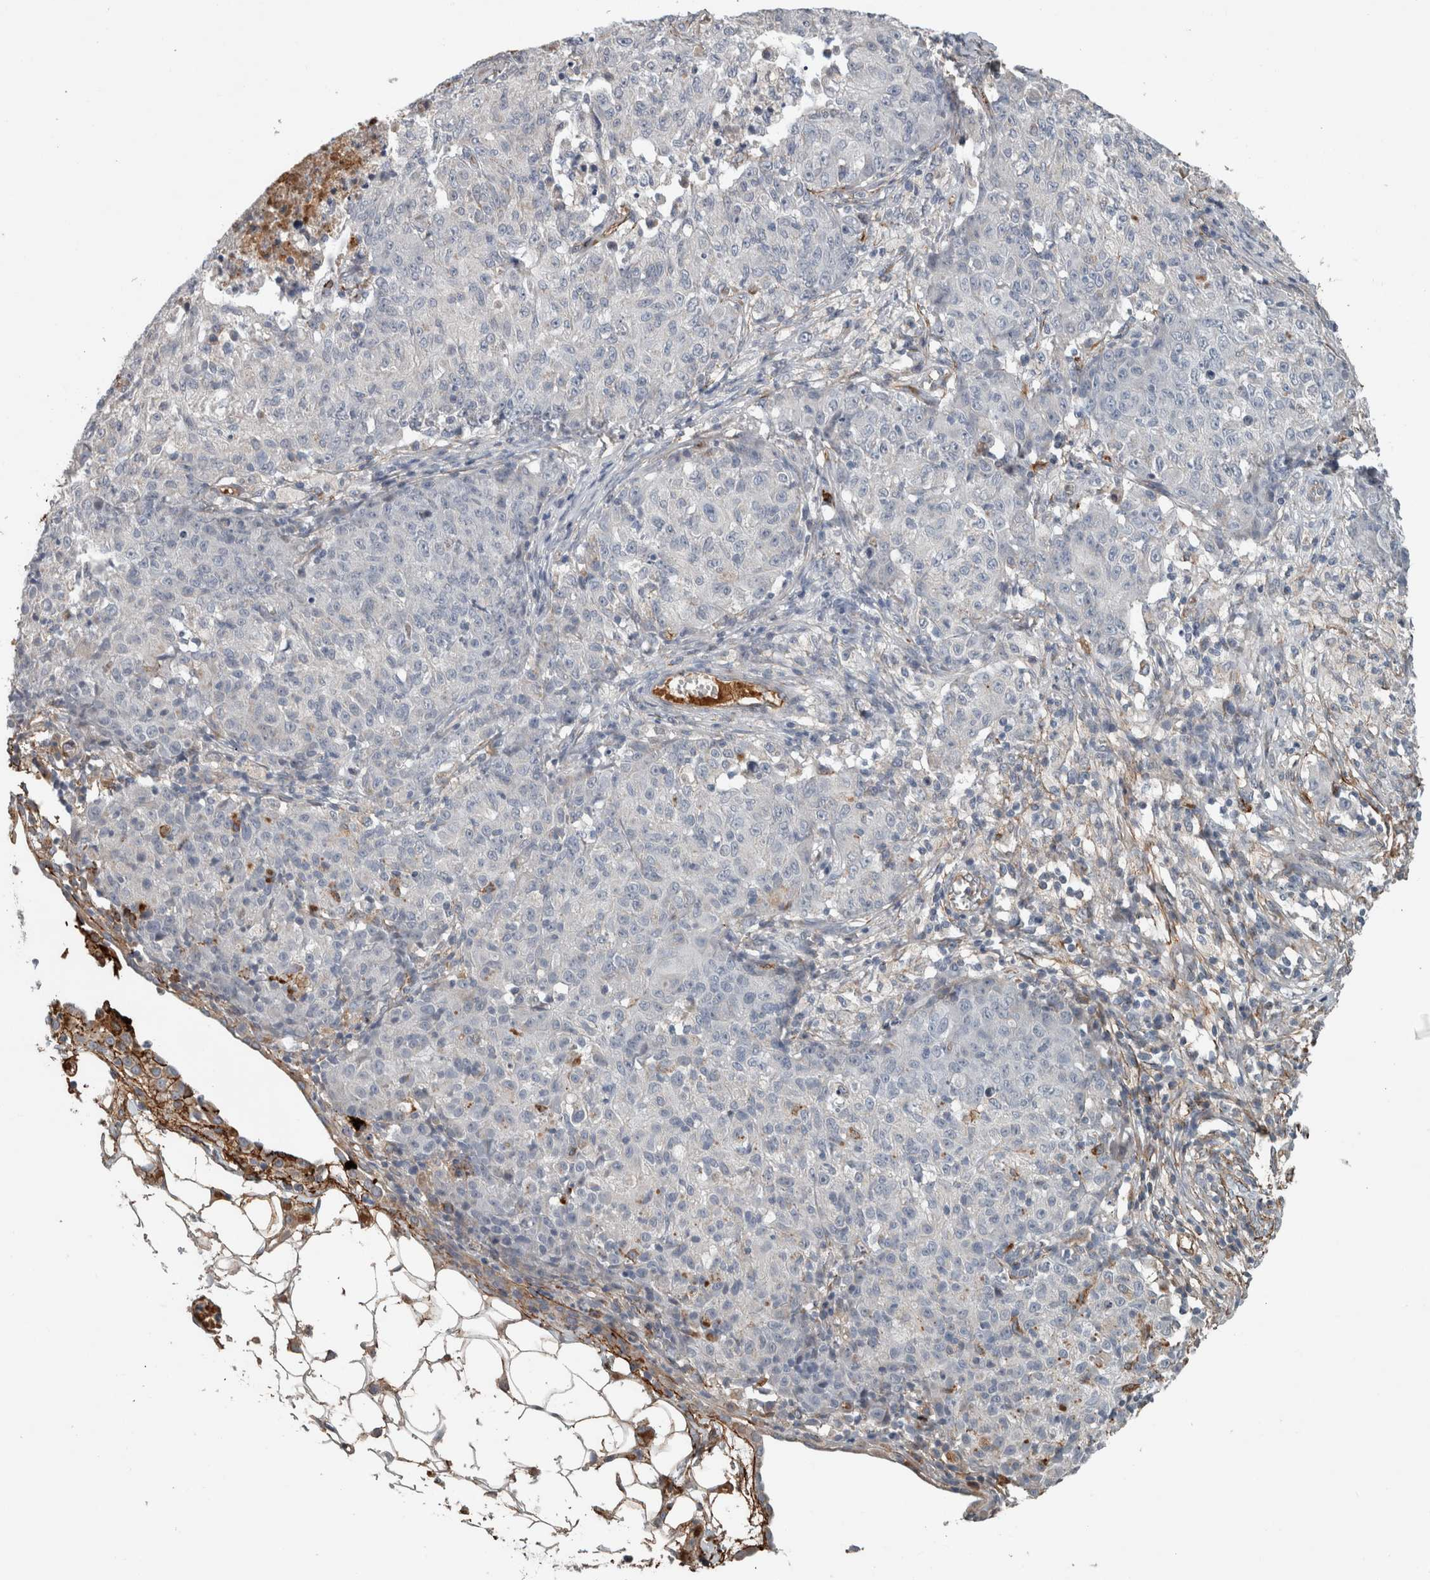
{"staining": {"intensity": "negative", "quantity": "none", "location": "none"}, "tissue": "ovarian cancer", "cell_type": "Tumor cells", "image_type": "cancer", "snomed": [{"axis": "morphology", "description": "Carcinoma, endometroid"}, {"axis": "topography", "description": "Ovary"}], "caption": "High magnification brightfield microscopy of endometroid carcinoma (ovarian) stained with DAB (brown) and counterstained with hematoxylin (blue): tumor cells show no significant positivity. (DAB immunohistochemistry (IHC), high magnification).", "gene": "FN1", "patient": {"sex": "female", "age": 42}}